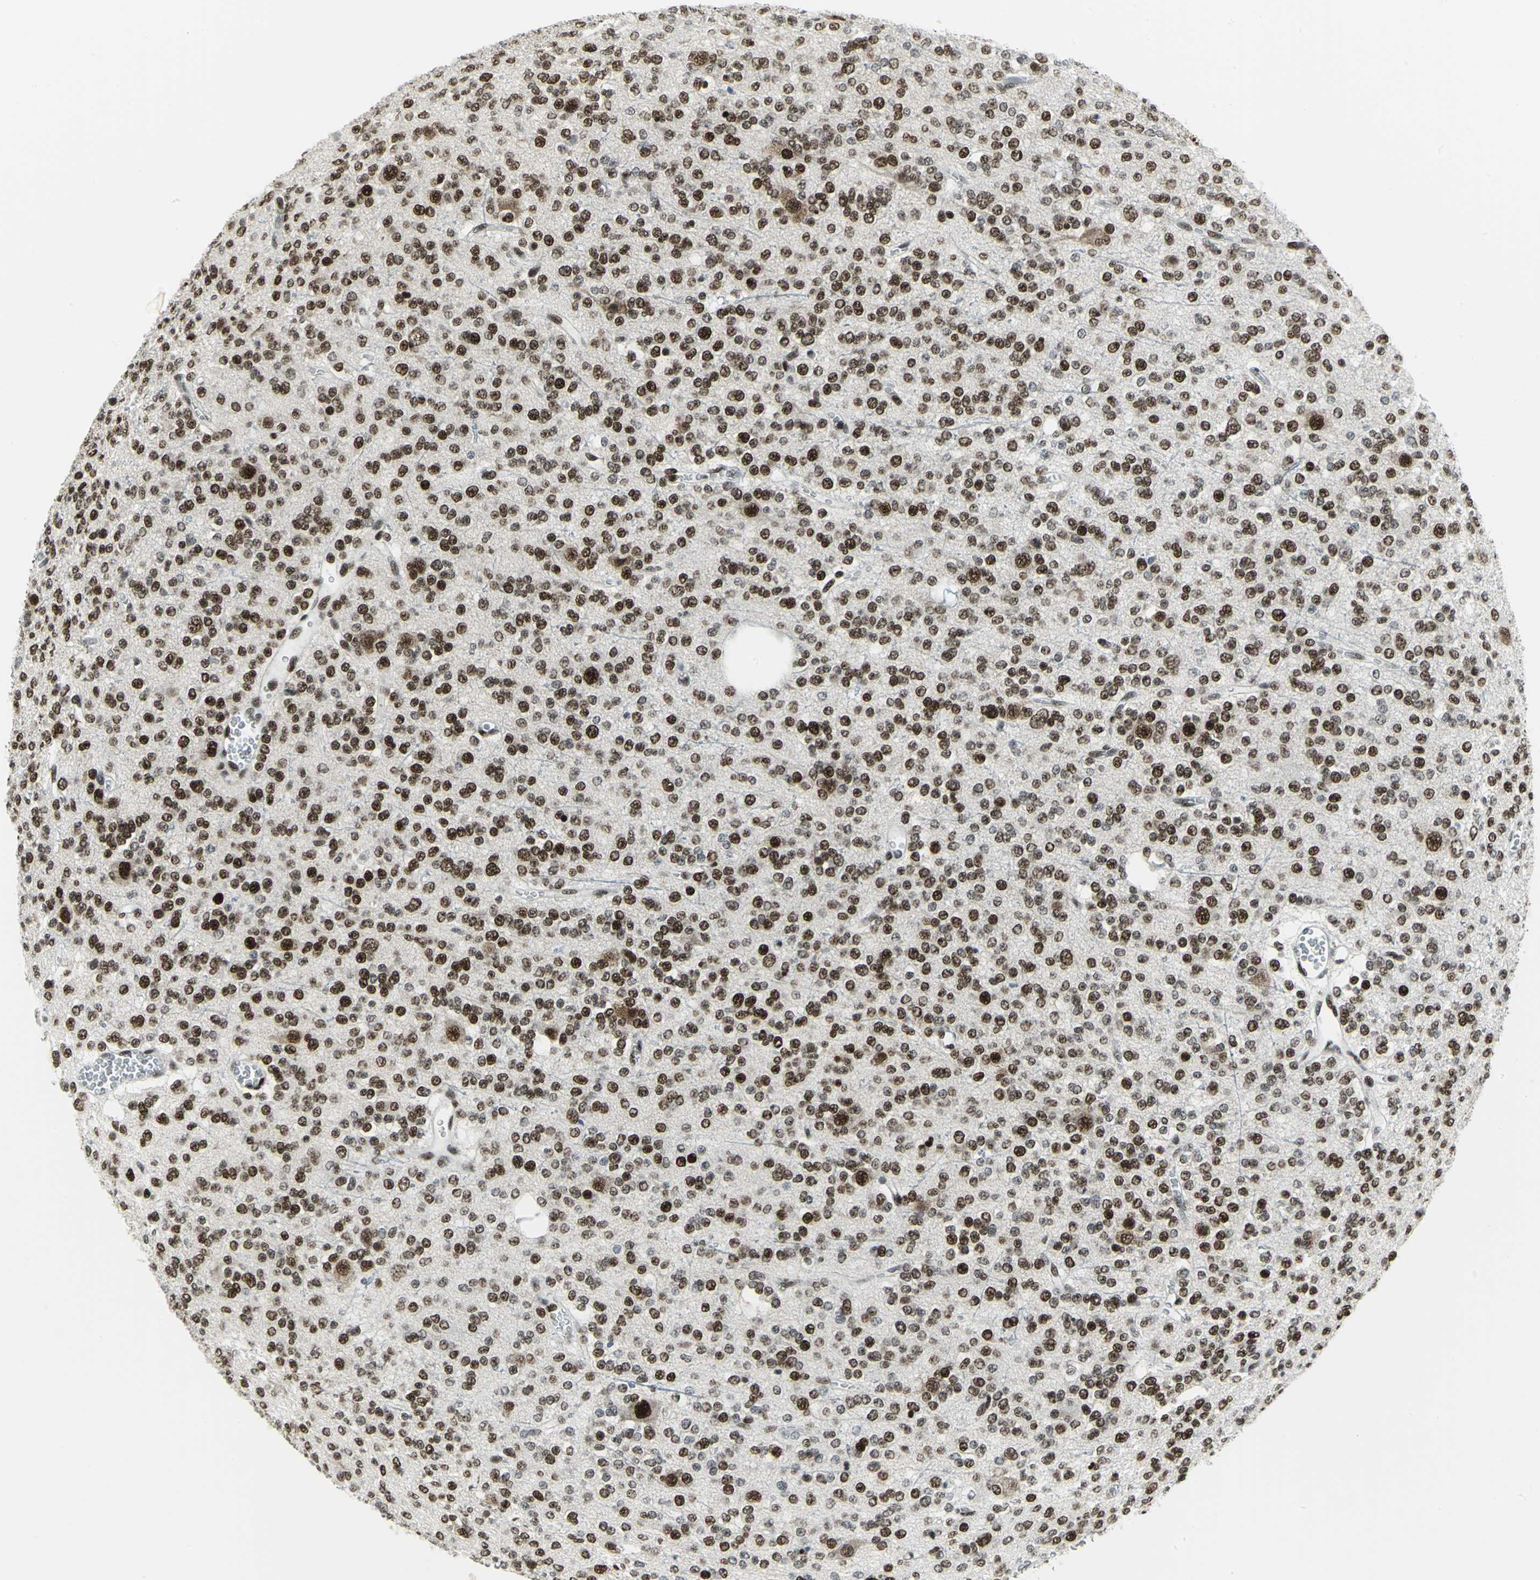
{"staining": {"intensity": "moderate", "quantity": ">75%", "location": "nuclear"}, "tissue": "glioma", "cell_type": "Tumor cells", "image_type": "cancer", "snomed": [{"axis": "morphology", "description": "Glioma, malignant, Low grade"}, {"axis": "topography", "description": "Brain"}], "caption": "A brown stain shows moderate nuclear staining of a protein in malignant low-grade glioma tumor cells.", "gene": "SMARCA4", "patient": {"sex": "male", "age": 38}}